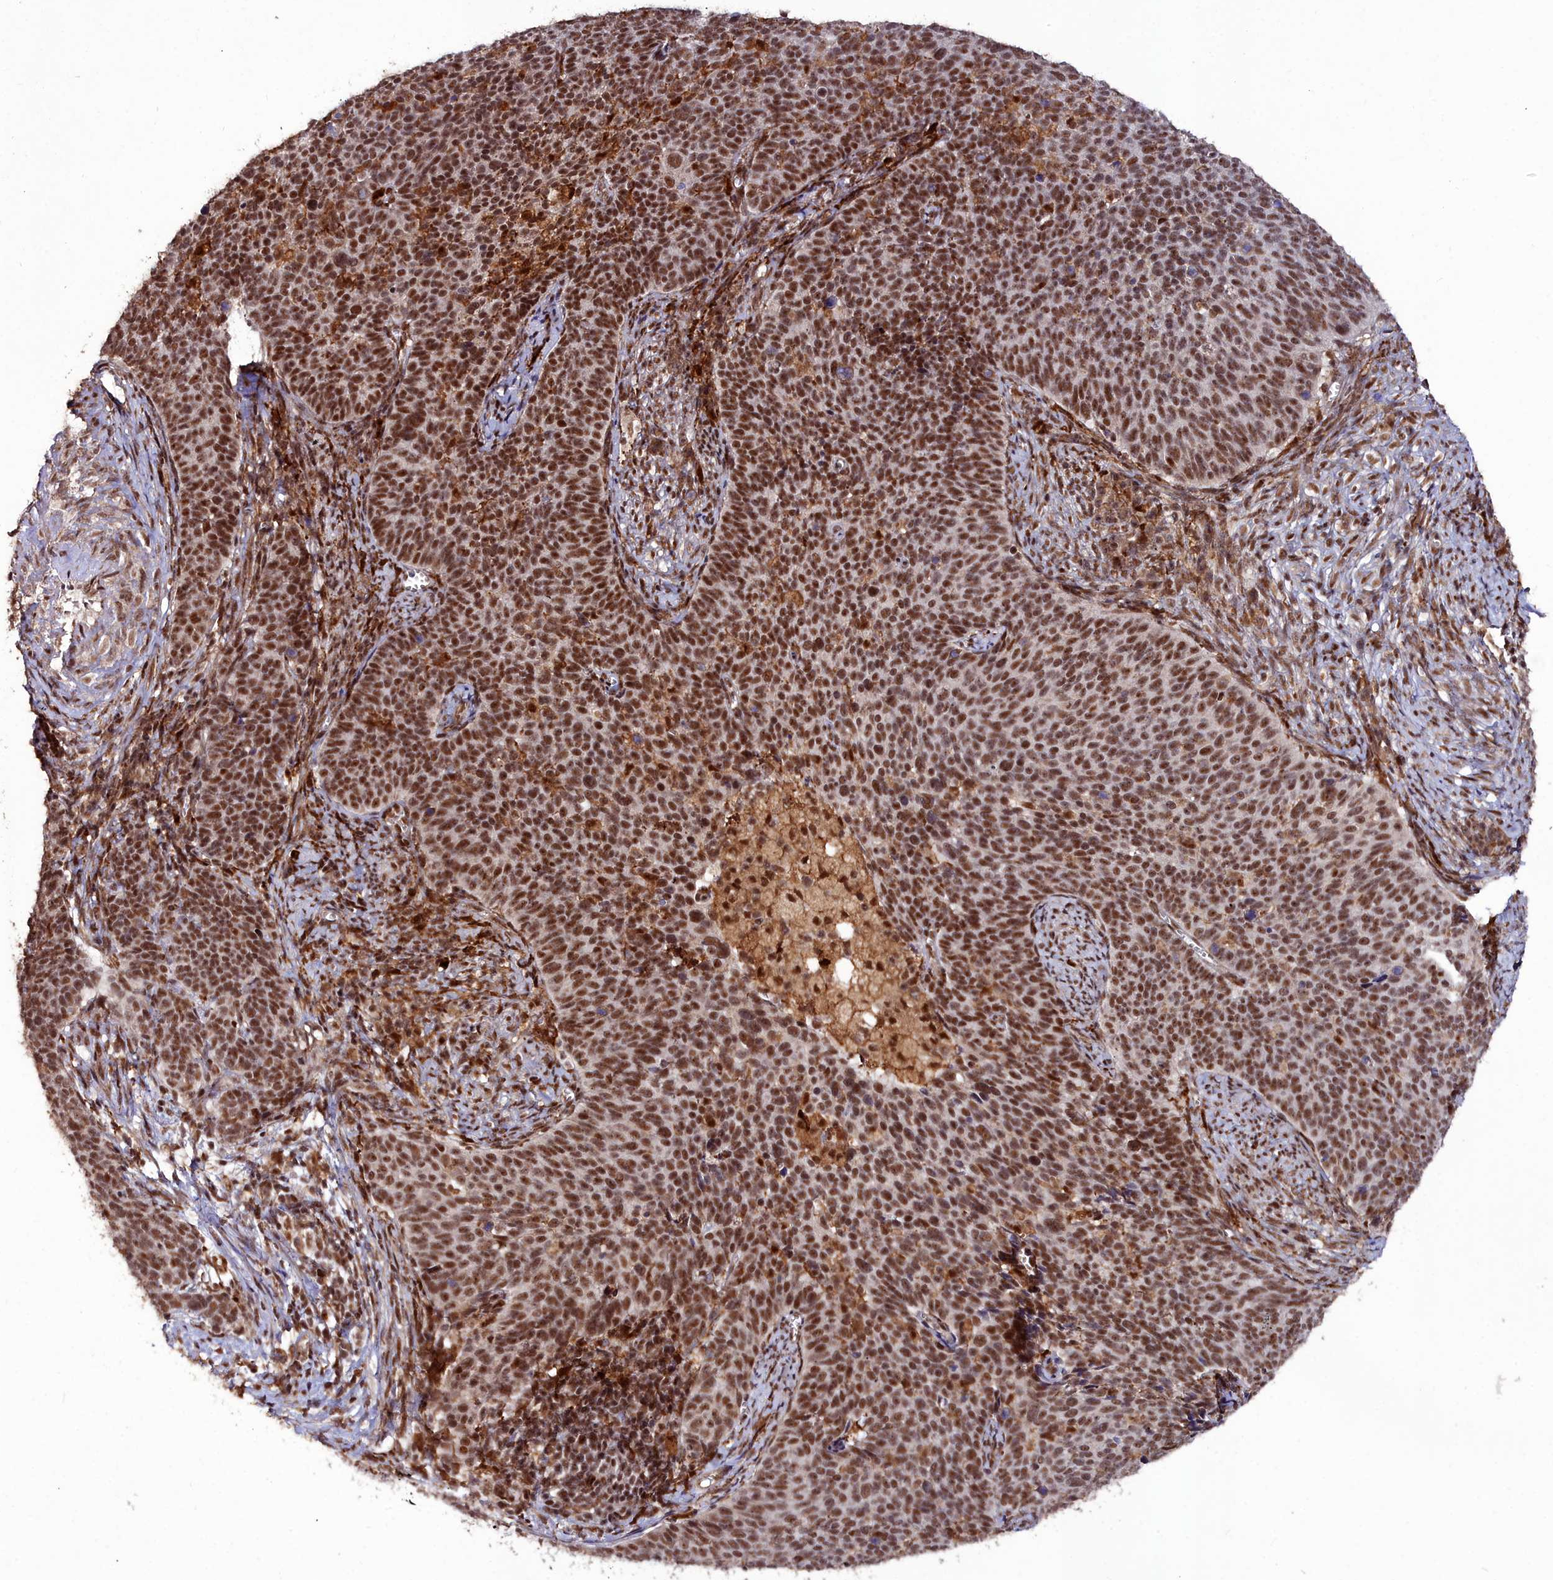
{"staining": {"intensity": "strong", "quantity": ">75%", "location": "nuclear"}, "tissue": "cervical cancer", "cell_type": "Tumor cells", "image_type": "cancer", "snomed": [{"axis": "morphology", "description": "Normal tissue, NOS"}, {"axis": "morphology", "description": "Squamous cell carcinoma, NOS"}, {"axis": "topography", "description": "Cervix"}], "caption": "Protein staining of cervical squamous cell carcinoma tissue exhibits strong nuclear positivity in approximately >75% of tumor cells.", "gene": "CXXC1", "patient": {"sex": "female", "age": 39}}